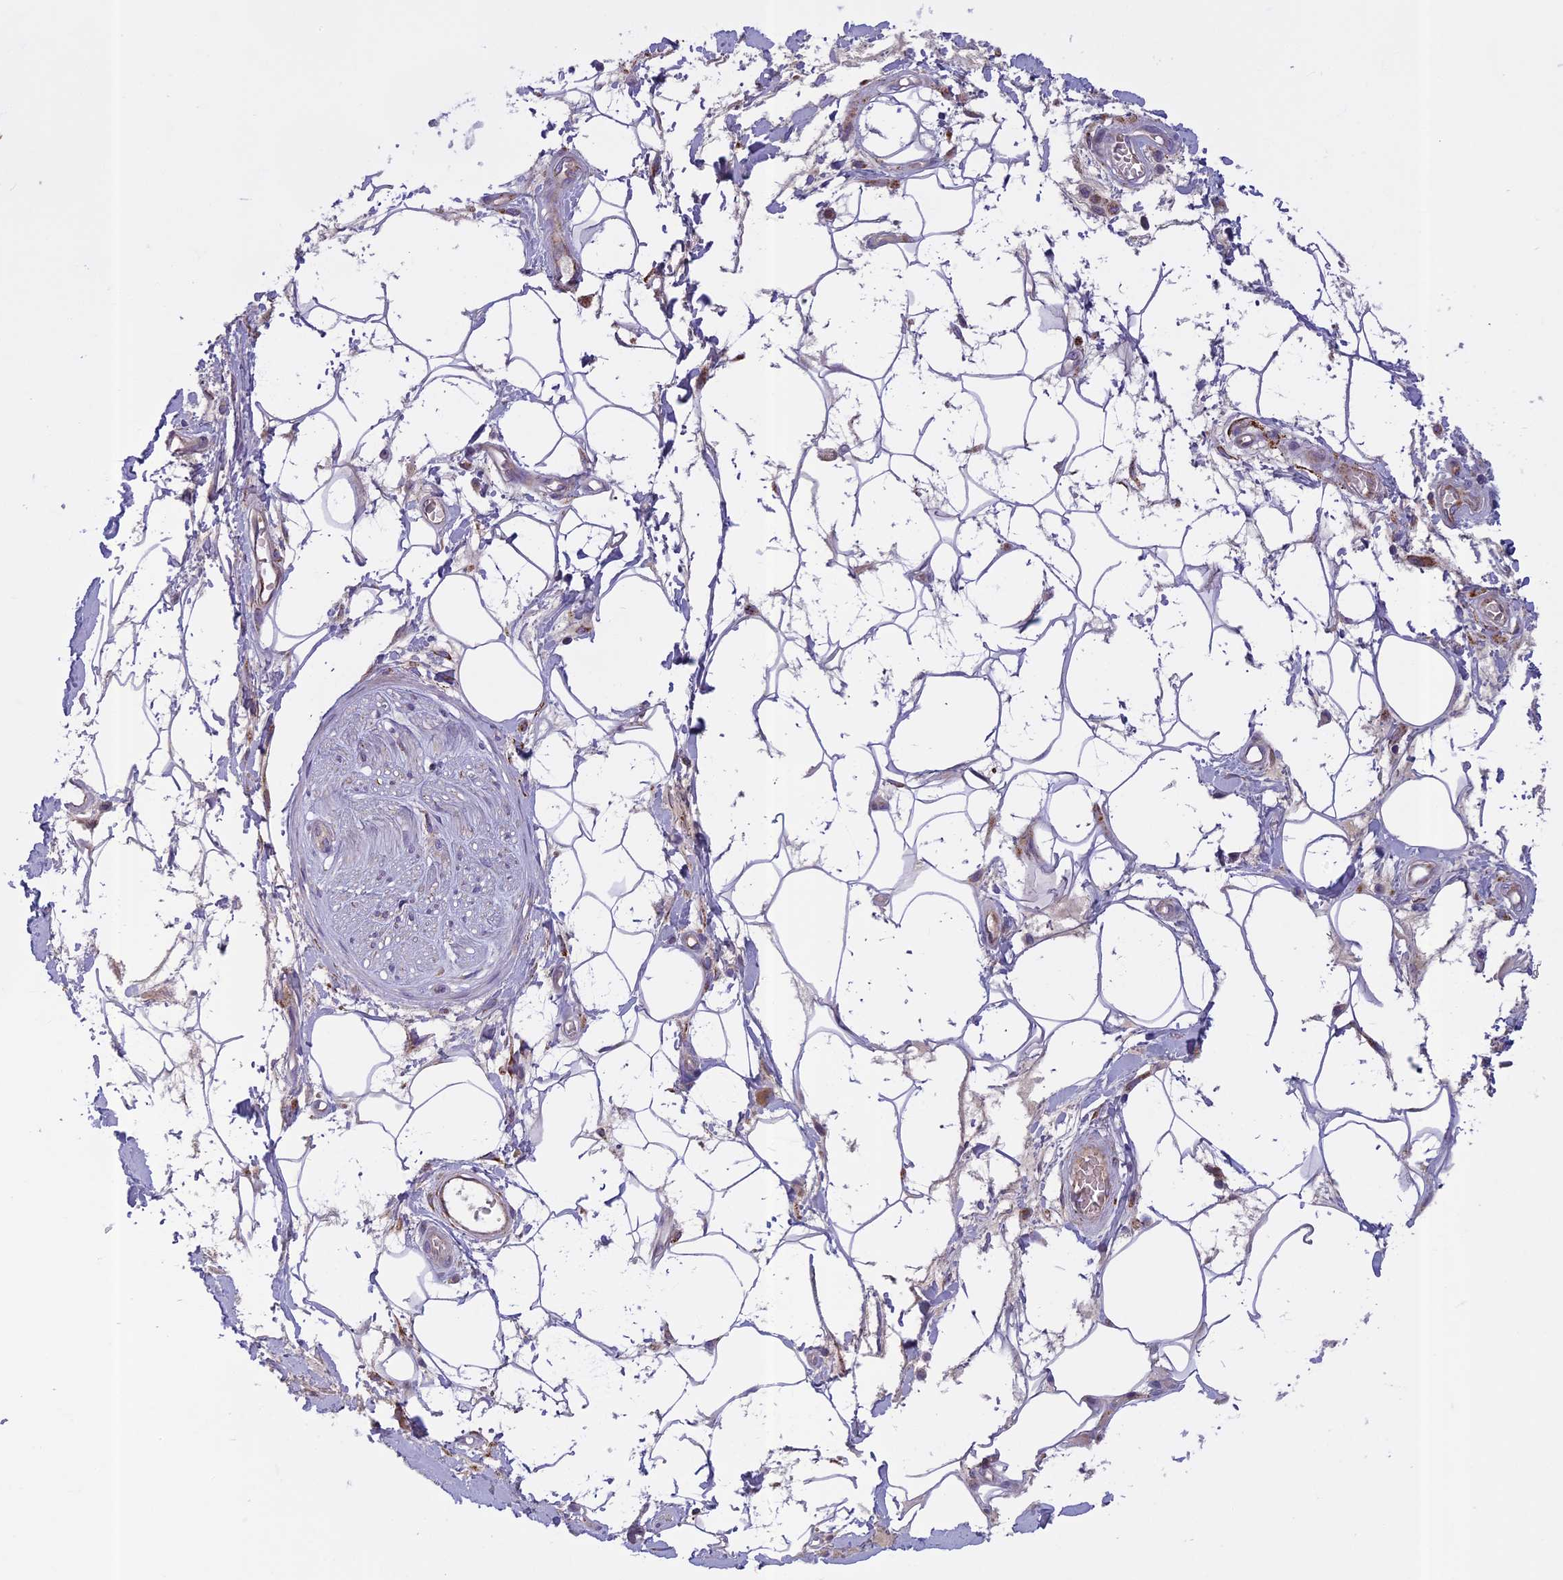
{"staining": {"intensity": "negative", "quantity": "<25%", "location": "cytoplasmic/membranous"}, "tissue": "adipose tissue", "cell_type": "Adipocytes", "image_type": "normal", "snomed": [{"axis": "morphology", "description": "Normal tissue, NOS"}, {"axis": "morphology", "description": "Adenocarcinoma, NOS"}, {"axis": "topography", "description": "Rectum"}, {"axis": "topography", "description": "Vagina"}, {"axis": "topography", "description": "Peripheral nerve tissue"}], "caption": "Adipocytes are negative for brown protein staining in normal adipose tissue.", "gene": "SEMA7A", "patient": {"sex": "female", "age": 71}}